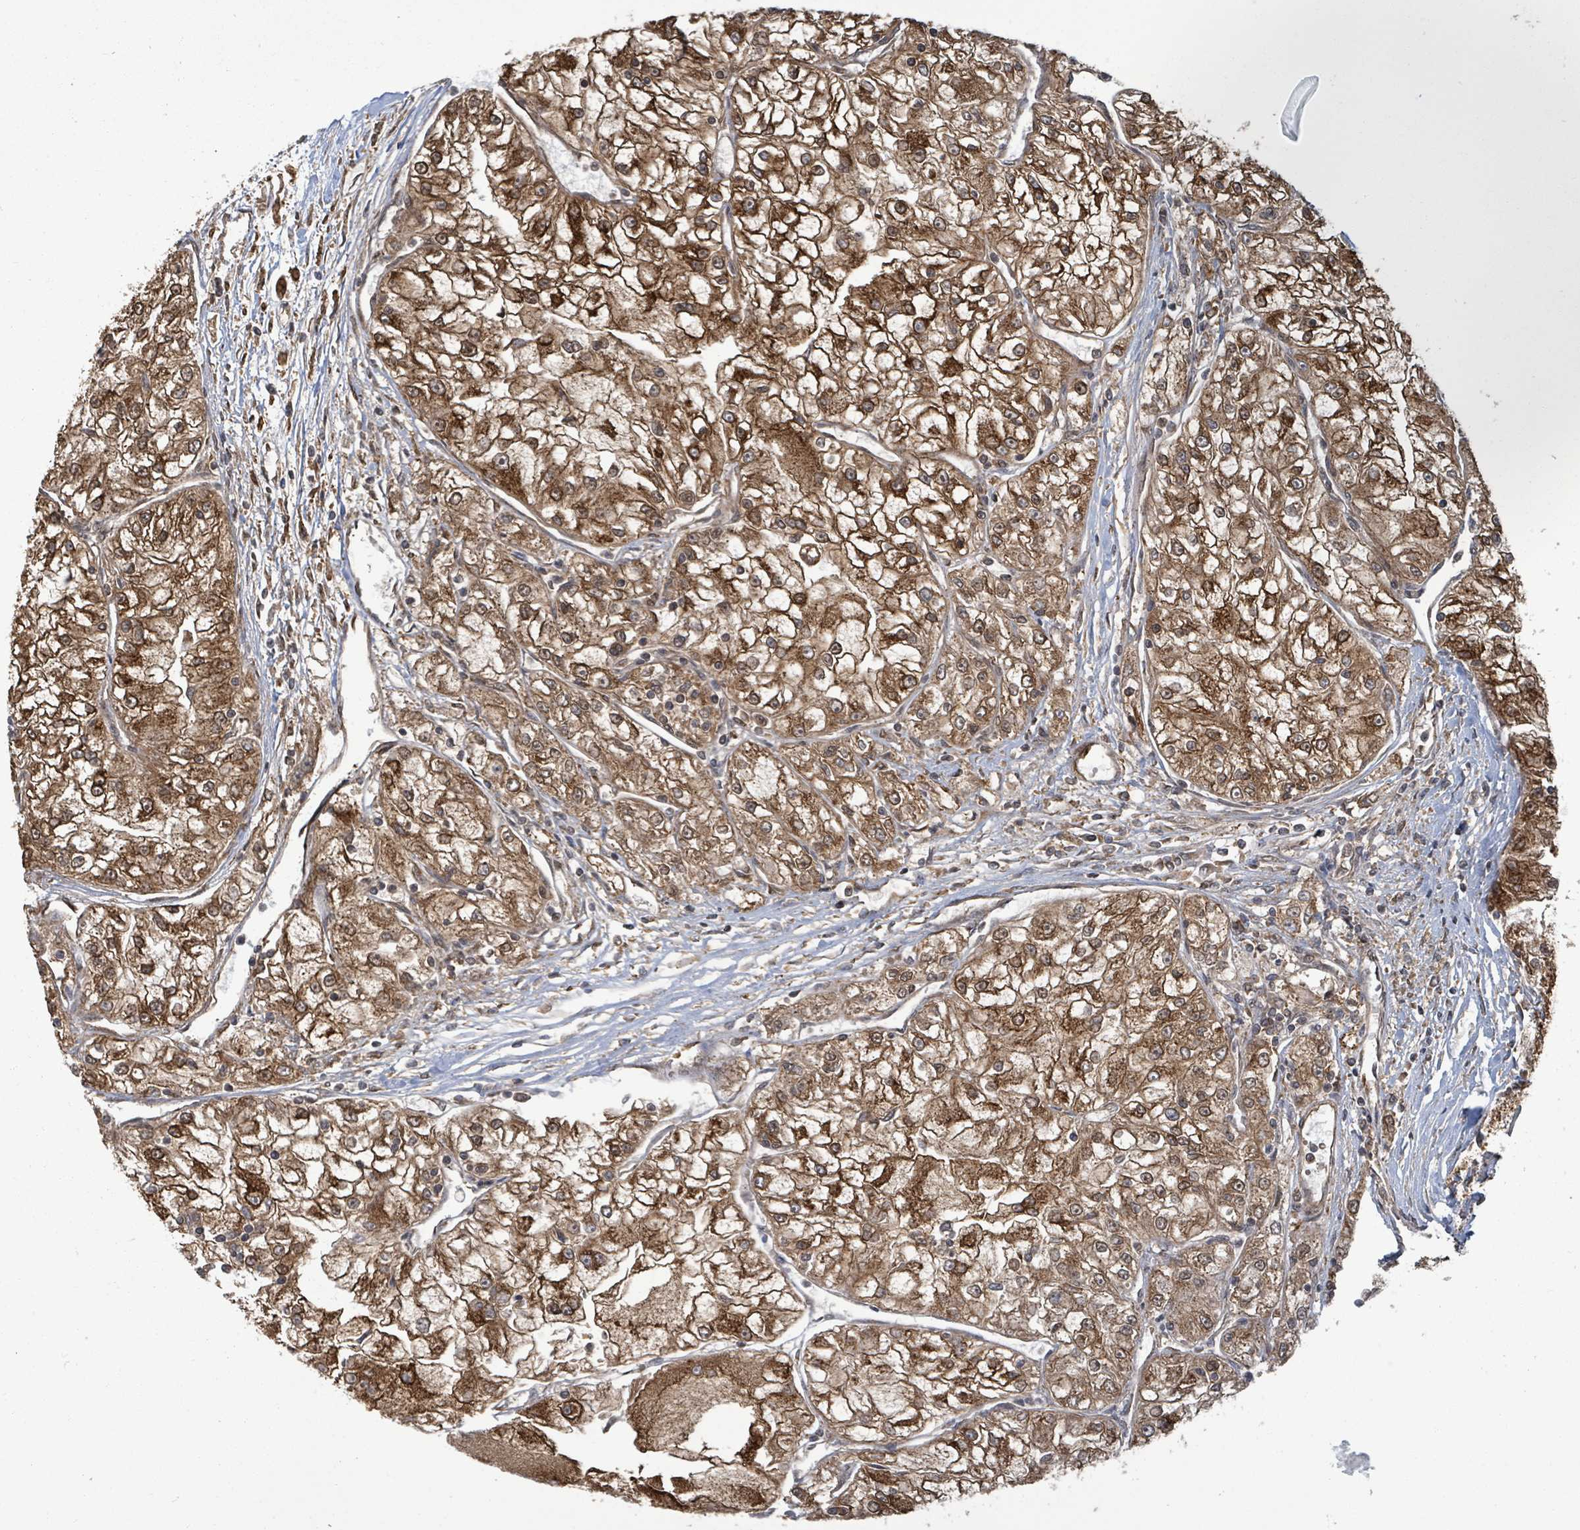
{"staining": {"intensity": "strong", "quantity": ">75%", "location": "cytoplasmic/membranous"}, "tissue": "renal cancer", "cell_type": "Tumor cells", "image_type": "cancer", "snomed": [{"axis": "morphology", "description": "Adenocarcinoma, NOS"}, {"axis": "topography", "description": "Kidney"}], "caption": "Renal adenocarcinoma stained with a brown dye shows strong cytoplasmic/membranous positive expression in about >75% of tumor cells.", "gene": "KLC1", "patient": {"sex": "female", "age": 72}}